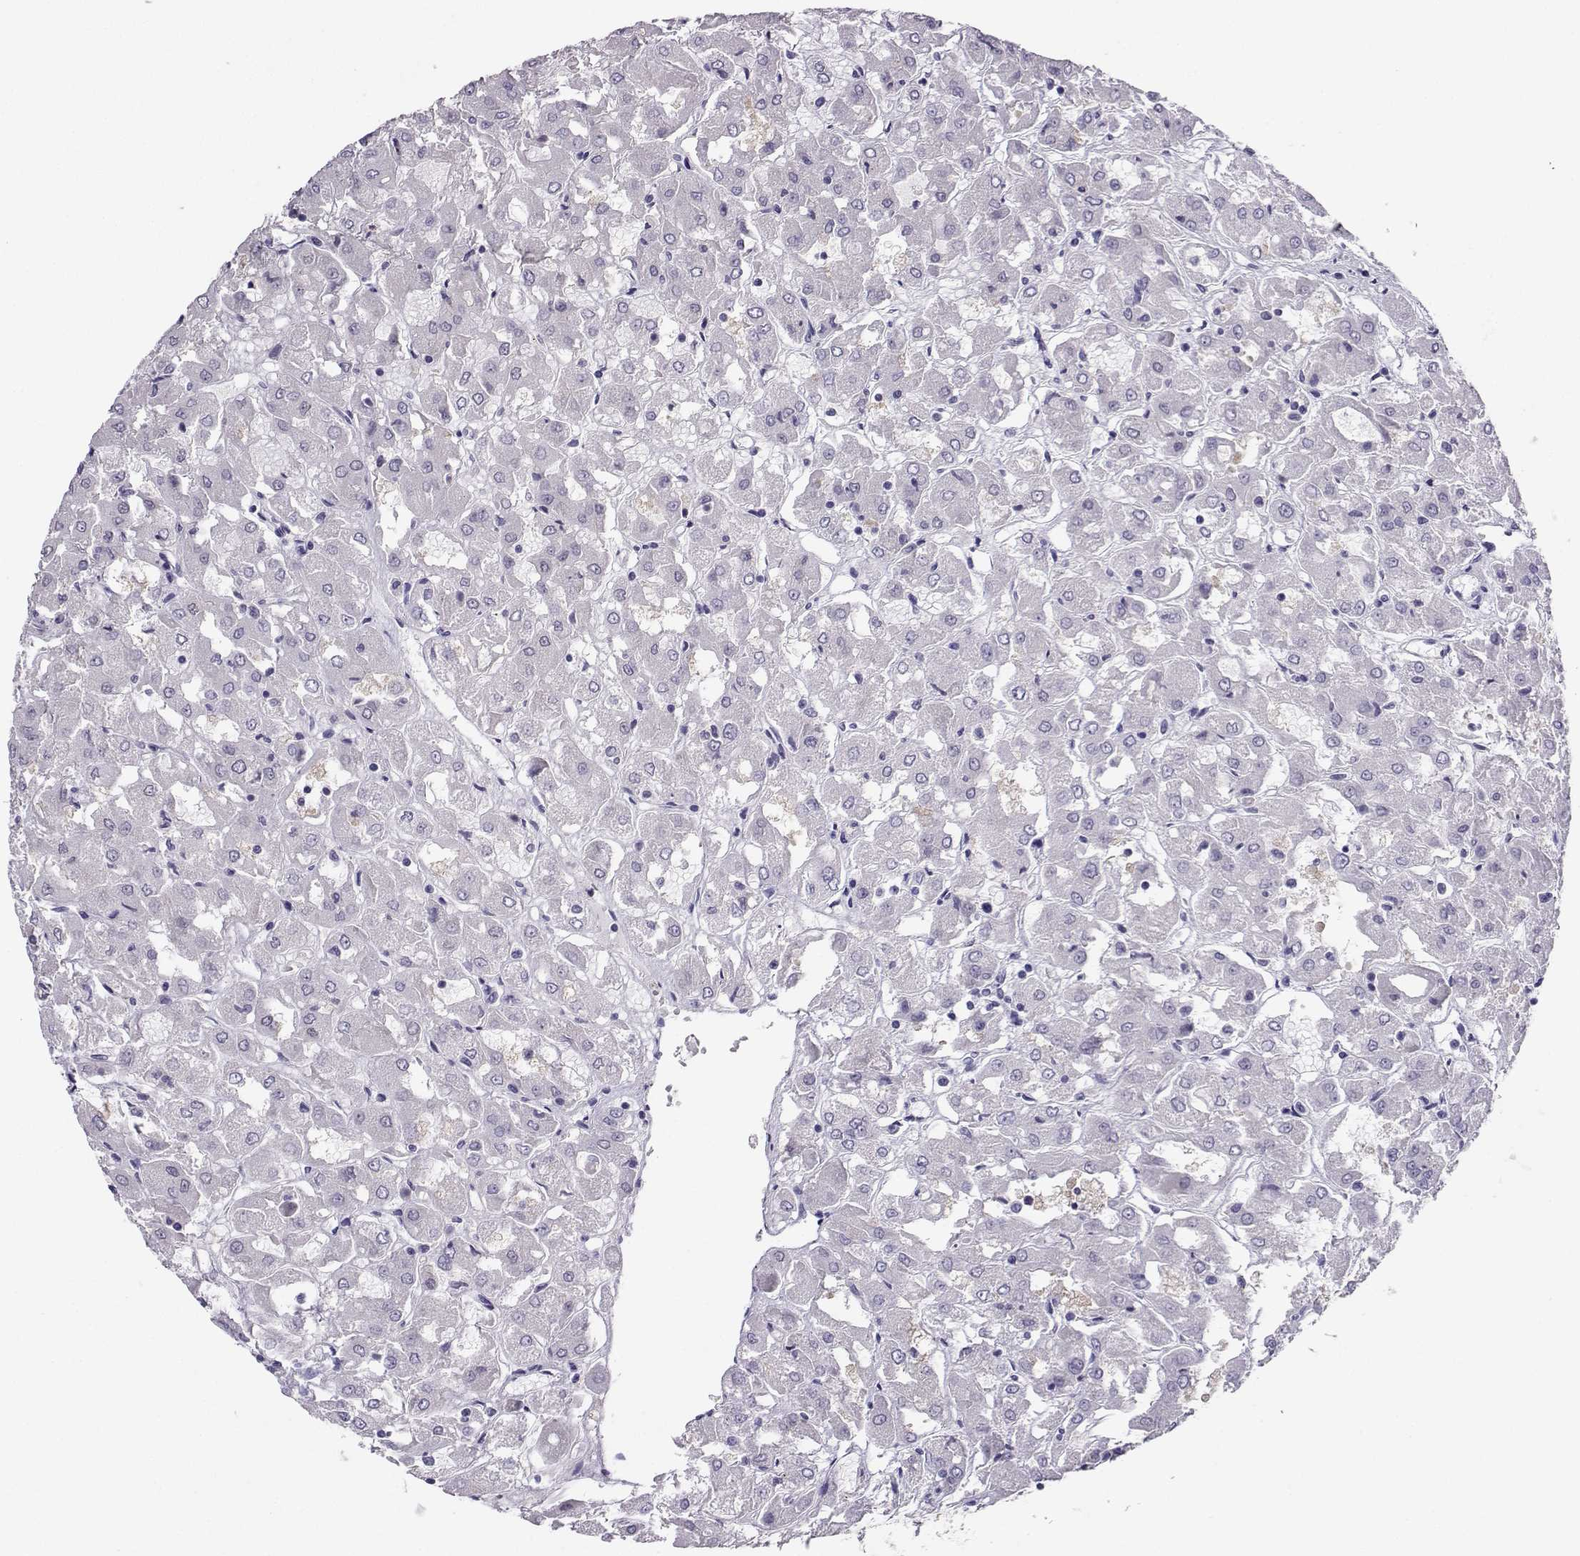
{"staining": {"intensity": "negative", "quantity": "none", "location": "none"}, "tissue": "renal cancer", "cell_type": "Tumor cells", "image_type": "cancer", "snomed": [{"axis": "morphology", "description": "Adenocarcinoma, NOS"}, {"axis": "topography", "description": "Kidney"}], "caption": "The micrograph displays no staining of tumor cells in adenocarcinoma (renal). Nuclei are stained in blue.", "gene": "PGK1", "patient": {"sex": "male", "age": 72}}